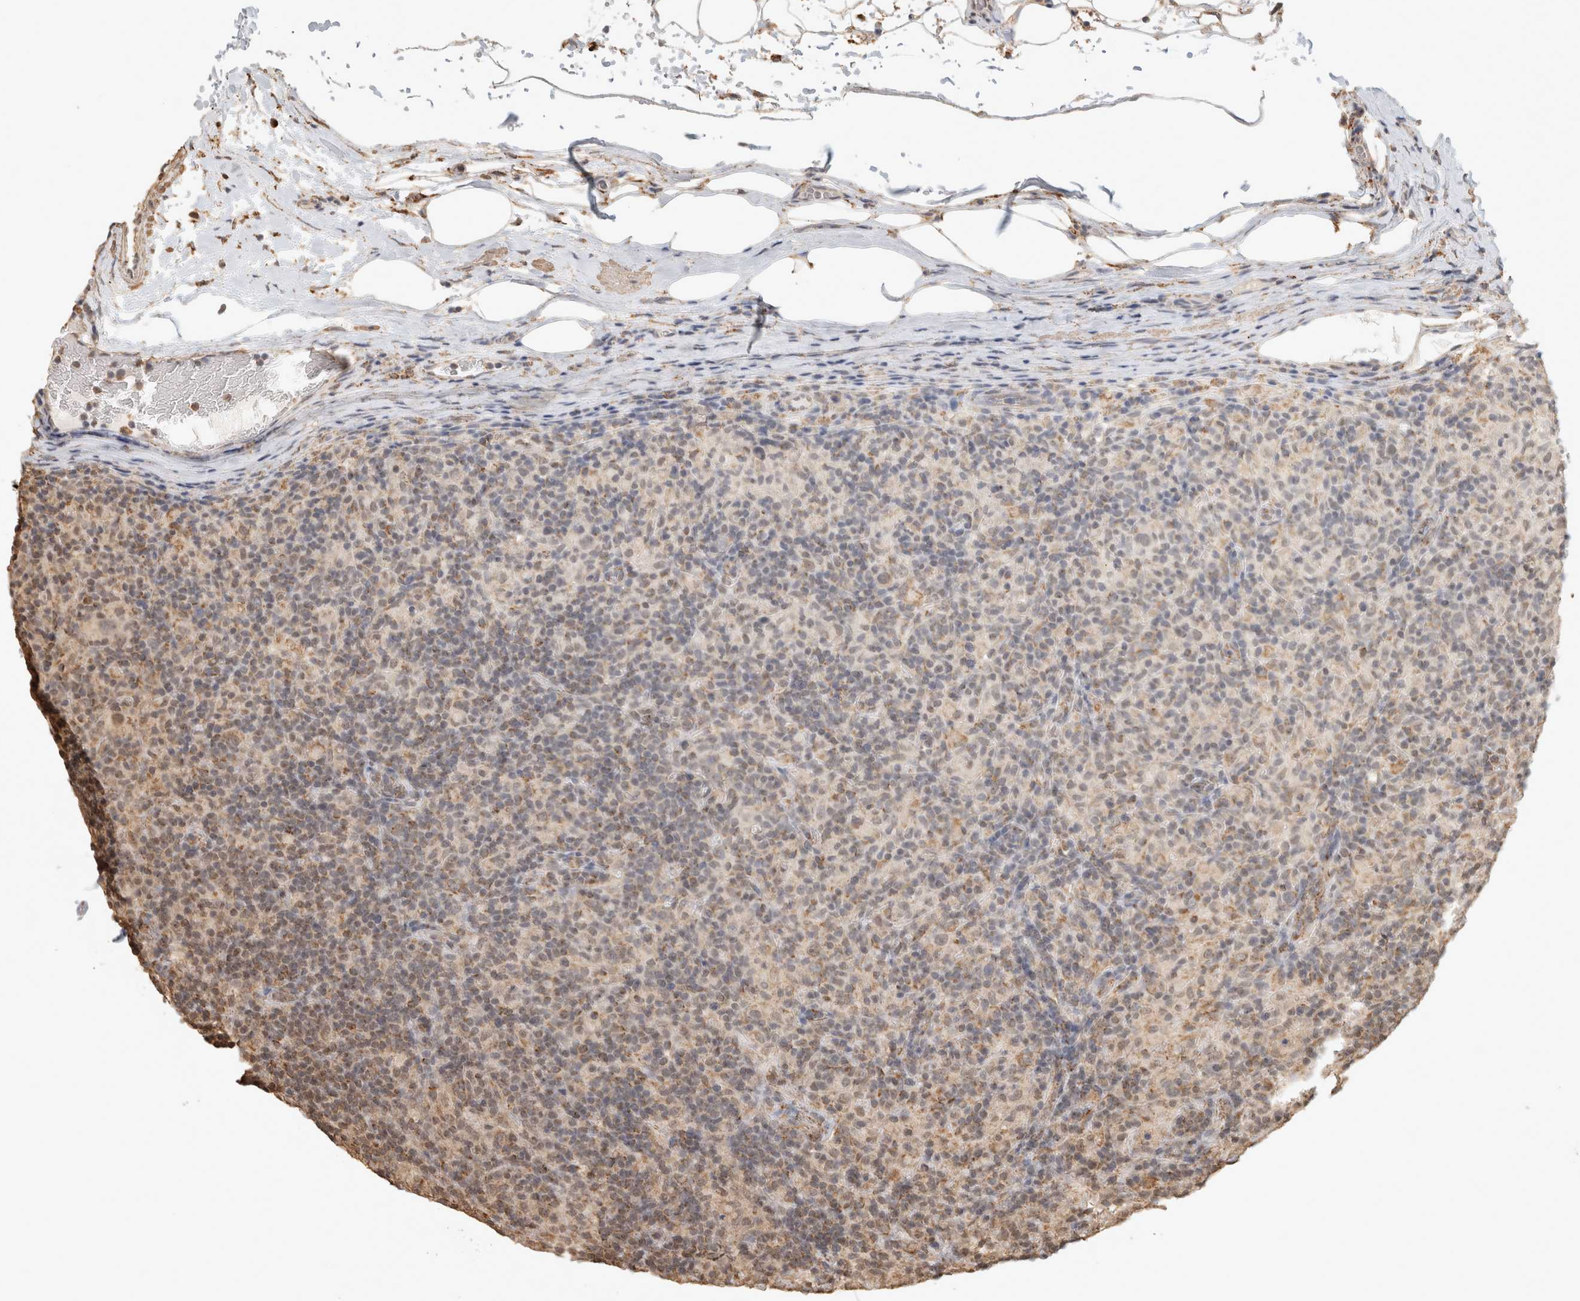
{"staining": {"intensity": "weak", "quantity": "<25%", "location": "cytoplasmic/membranous,nuclear"}, "tissue": "lymphoma", "cell_type": "Tumor cells", "image_type": "cancer", "snomed": [{"axis": "morphology", "description": "Hodgkin's disease, NOS"}, {"axis": "topography", "description": "Lymph node"}], "caption": "Photomicrograph shows no protein positivity in tumor cells of lymphoma tissue. Nuclei are stained in blue.", "gene": "BNIP3L", "patient": {"sex": "male", "age": 70}}